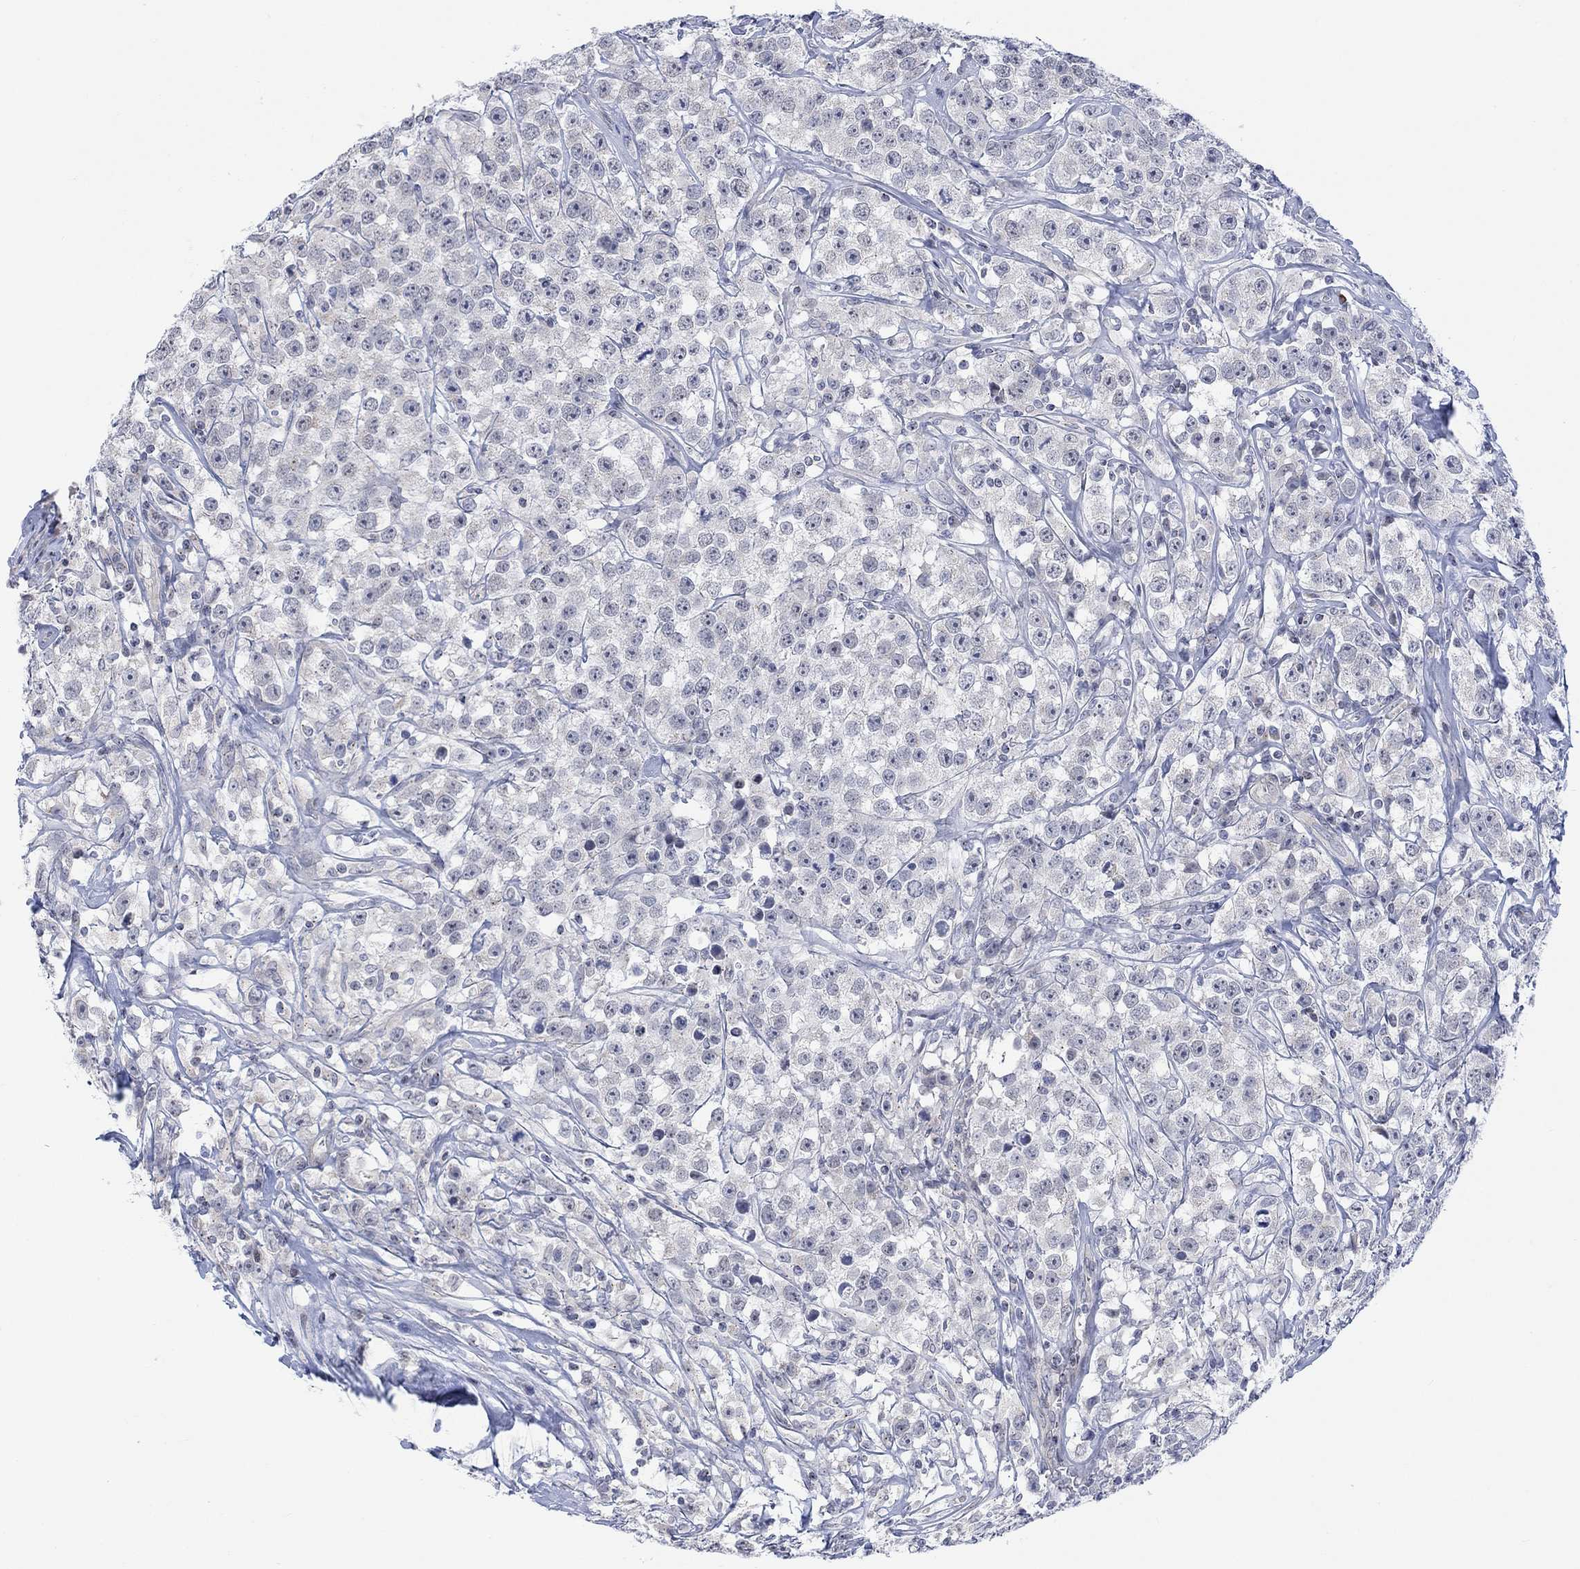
{"staining": {"intensity": "negative", "quantity": "none", "location": "none"}, "tissue": "testis cancer", "cell_type": "Tumor cells", "image_type": "cancer", "snomed": [{"axis": "morphology", "description": "Seminoma, NOS"}, {"axis": "topography", "description": "Testis"}], "caption": "Immunohistochemistry micrograph of neoplastic tissue: testis seminoma stained with DAB (3,3'-diaminobenzidine) shows no significant protein expression in tumor cells.", "gene": "DCX", "patient": {"sex": "male", "age": 59}}